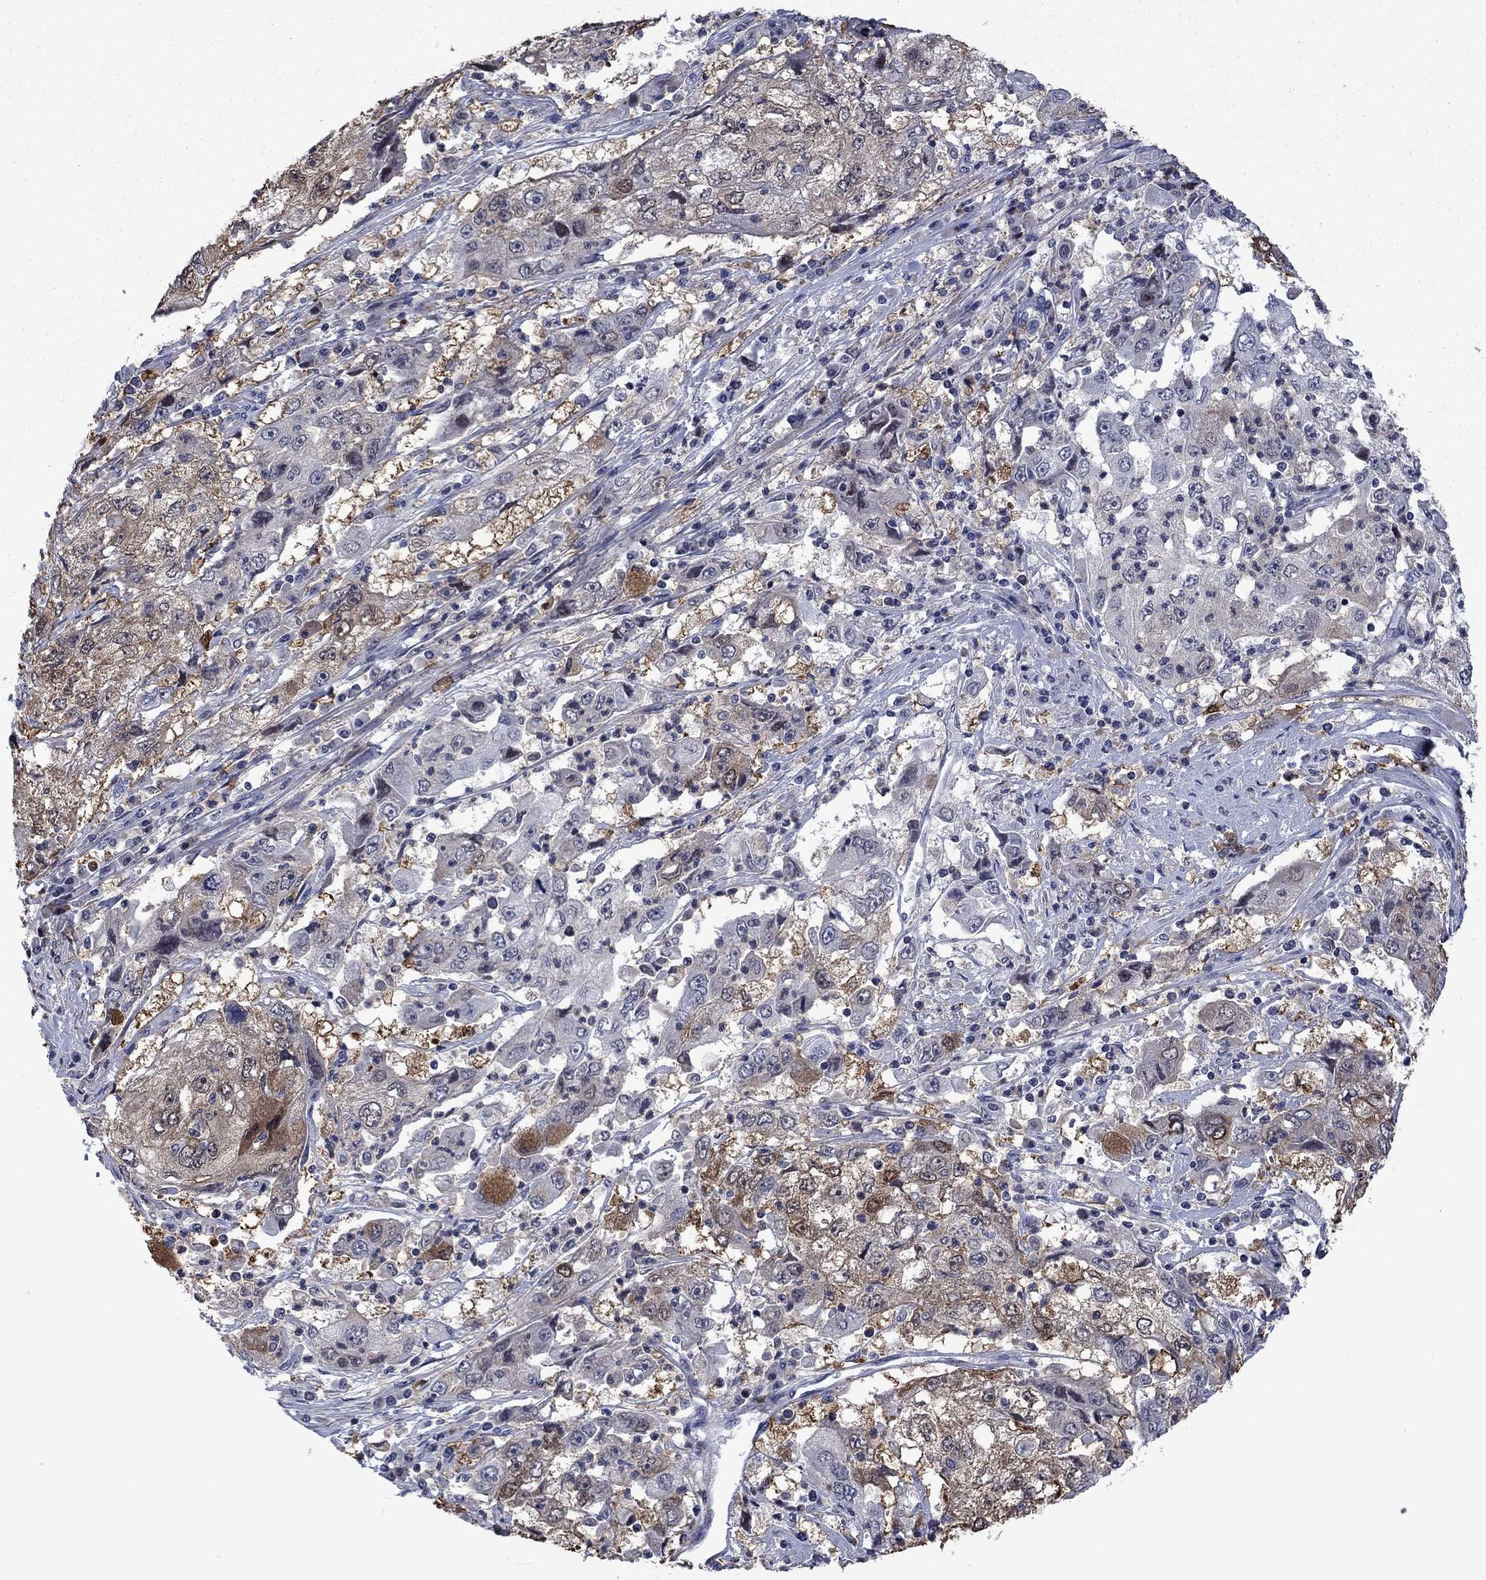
{"staining": {"intensity": "moderate", "quantity": "<25%", "location": "cytoplasmic/membranous"}, "tissue": "cervical cancer", "cell_type": "Tumor cells", "image_type": "cancer", "snomed": [{"axis": "morphology", "description": "Squamous cell carcinoma, NOS"}, {"axis": "topography", "description": "Cervix"}], "caption": "The histopathology image displays immunohistochemical staining of cervical squamous cell carcinoma. There is moderate cytoplasmic/membranous expression is seen in approximately <25% of tumor cells.", "gene": "AGL", "patient": {"sex": "female", "age": 36}}